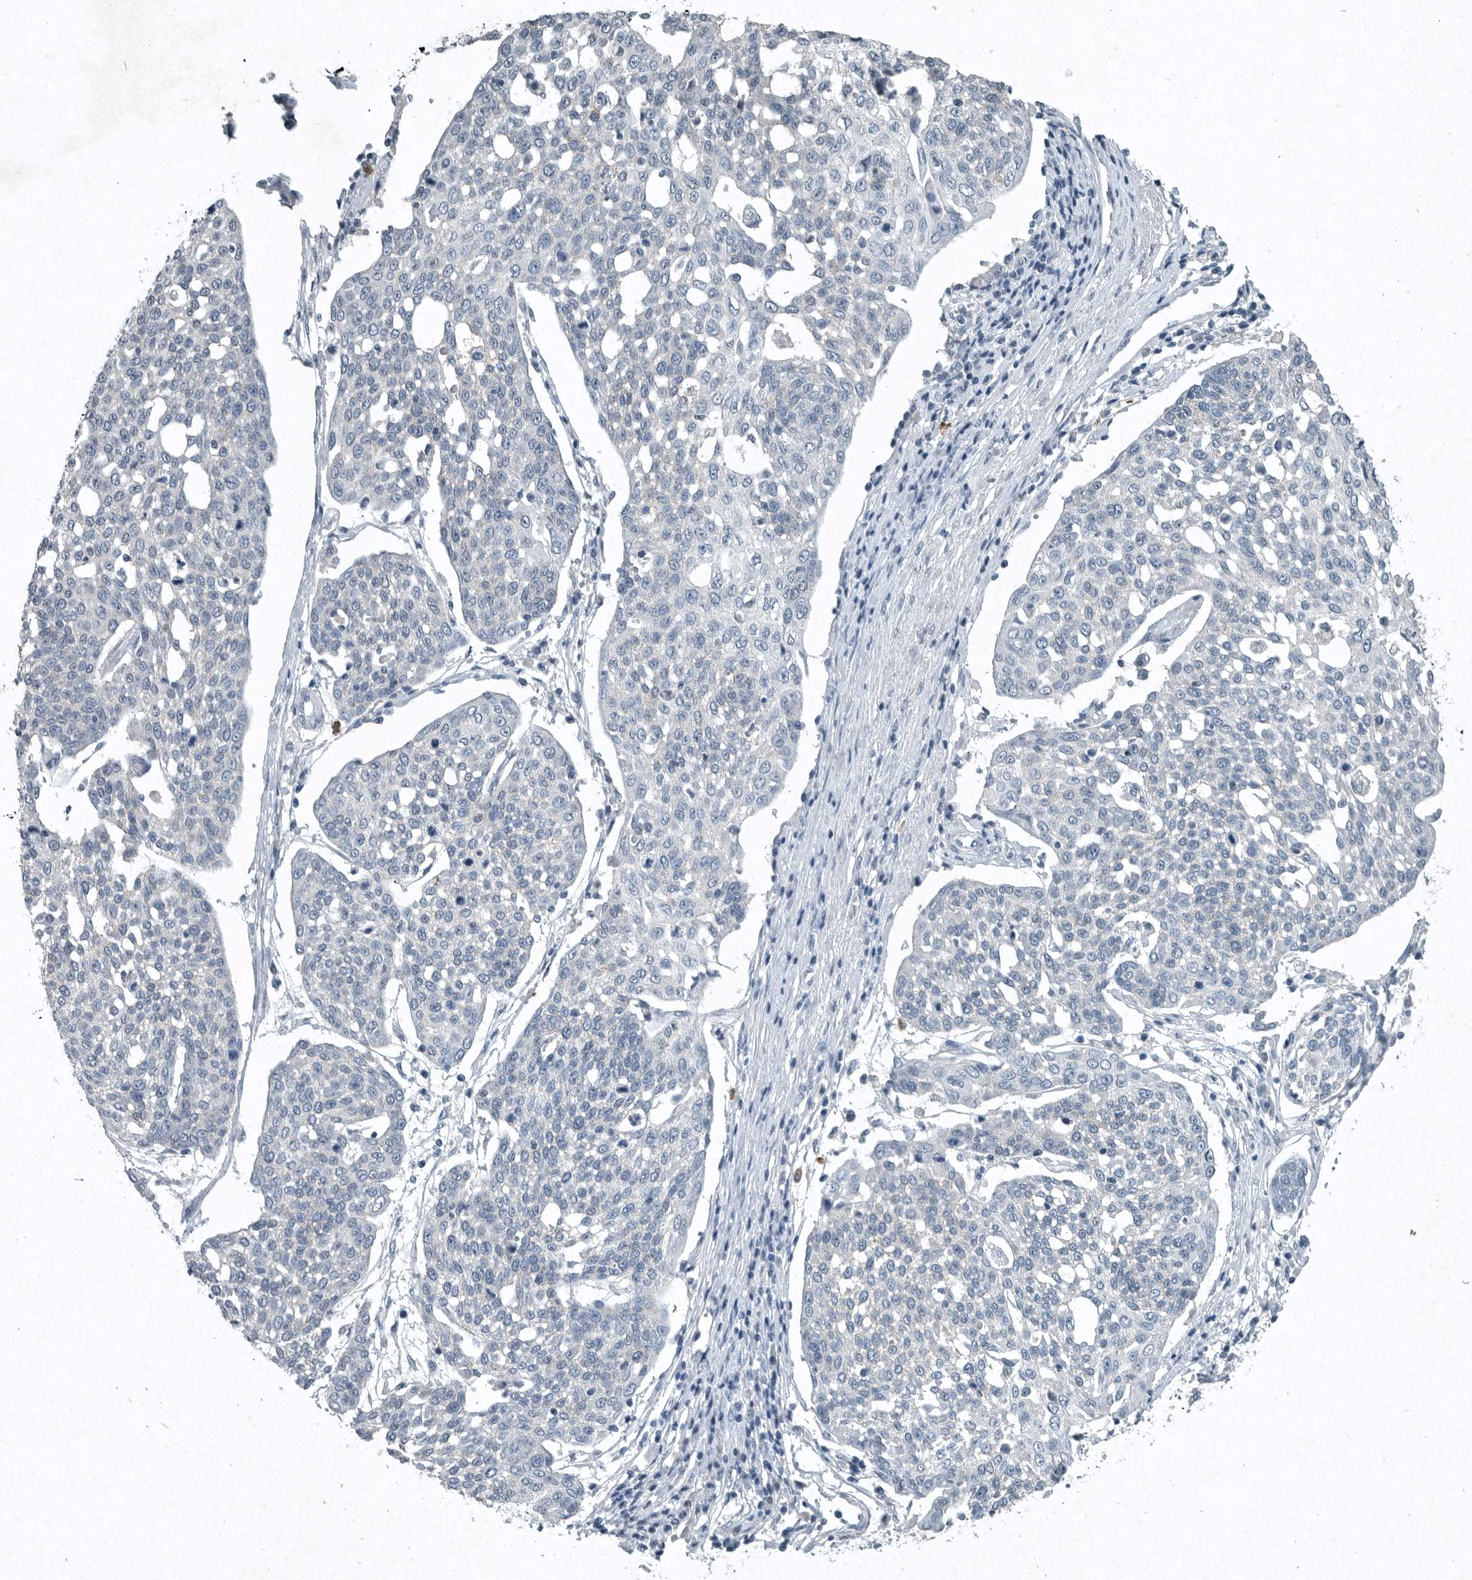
{"staining": {"intensity": "negative", "quantity": "none", "location": "none"}, "tissue": "cervical cancer", "cell_type": "Tumor cells", "image_type": "cancer", "snomed": [{"axis": "morphology", "description": "Squamous cell carcinoma, NOS"}, {"axis": "topography", "description": "Cervix"}], "caption": "IHC of human cervical squamous cell carcinoma displays no positivity in tumor cells.", "gene": "IL20", "patient": {"sex": "female", "age": 34}}